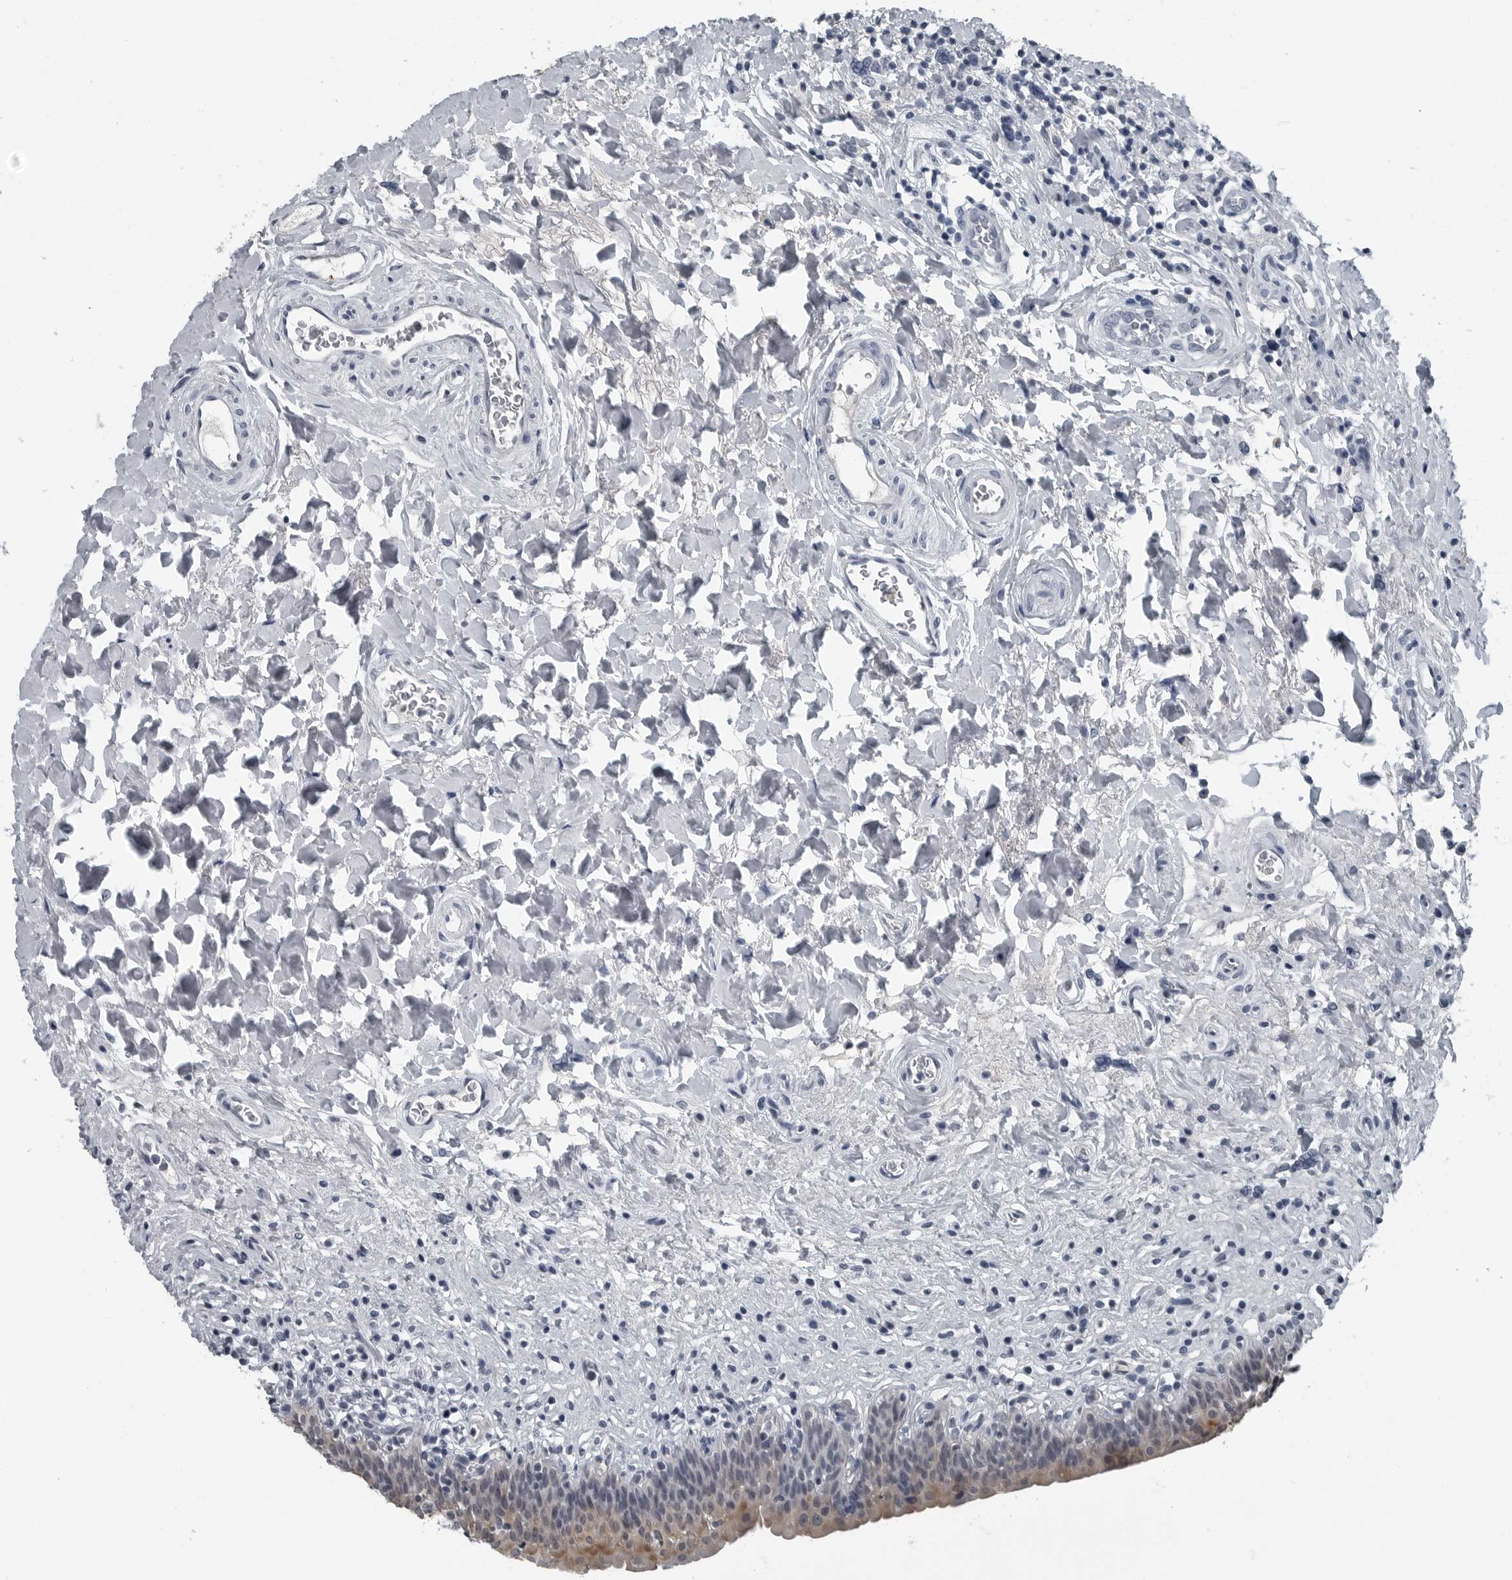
{"staining": {"intensity": "moderate", "quantity": "<25%", "location": "cytoplasmic/membranous"}, "tissue": "urinary bladder", "cell_type": "Urothelial cells", "image_type": "normal", "snomed": [{"axis": "morphology", "description": "Normal tissue, NOS"}, {"axis": "topography", "description": "Urinary bladder"}], "caption": "Brown immunohistochemical staining in unremarkable urinary bladder shows moderate cytoplasmic/membranous expression in approximately <25% of urothelial cells.", "gene": "SPINK1", "patient": {"sex": "male", "age": 83}}